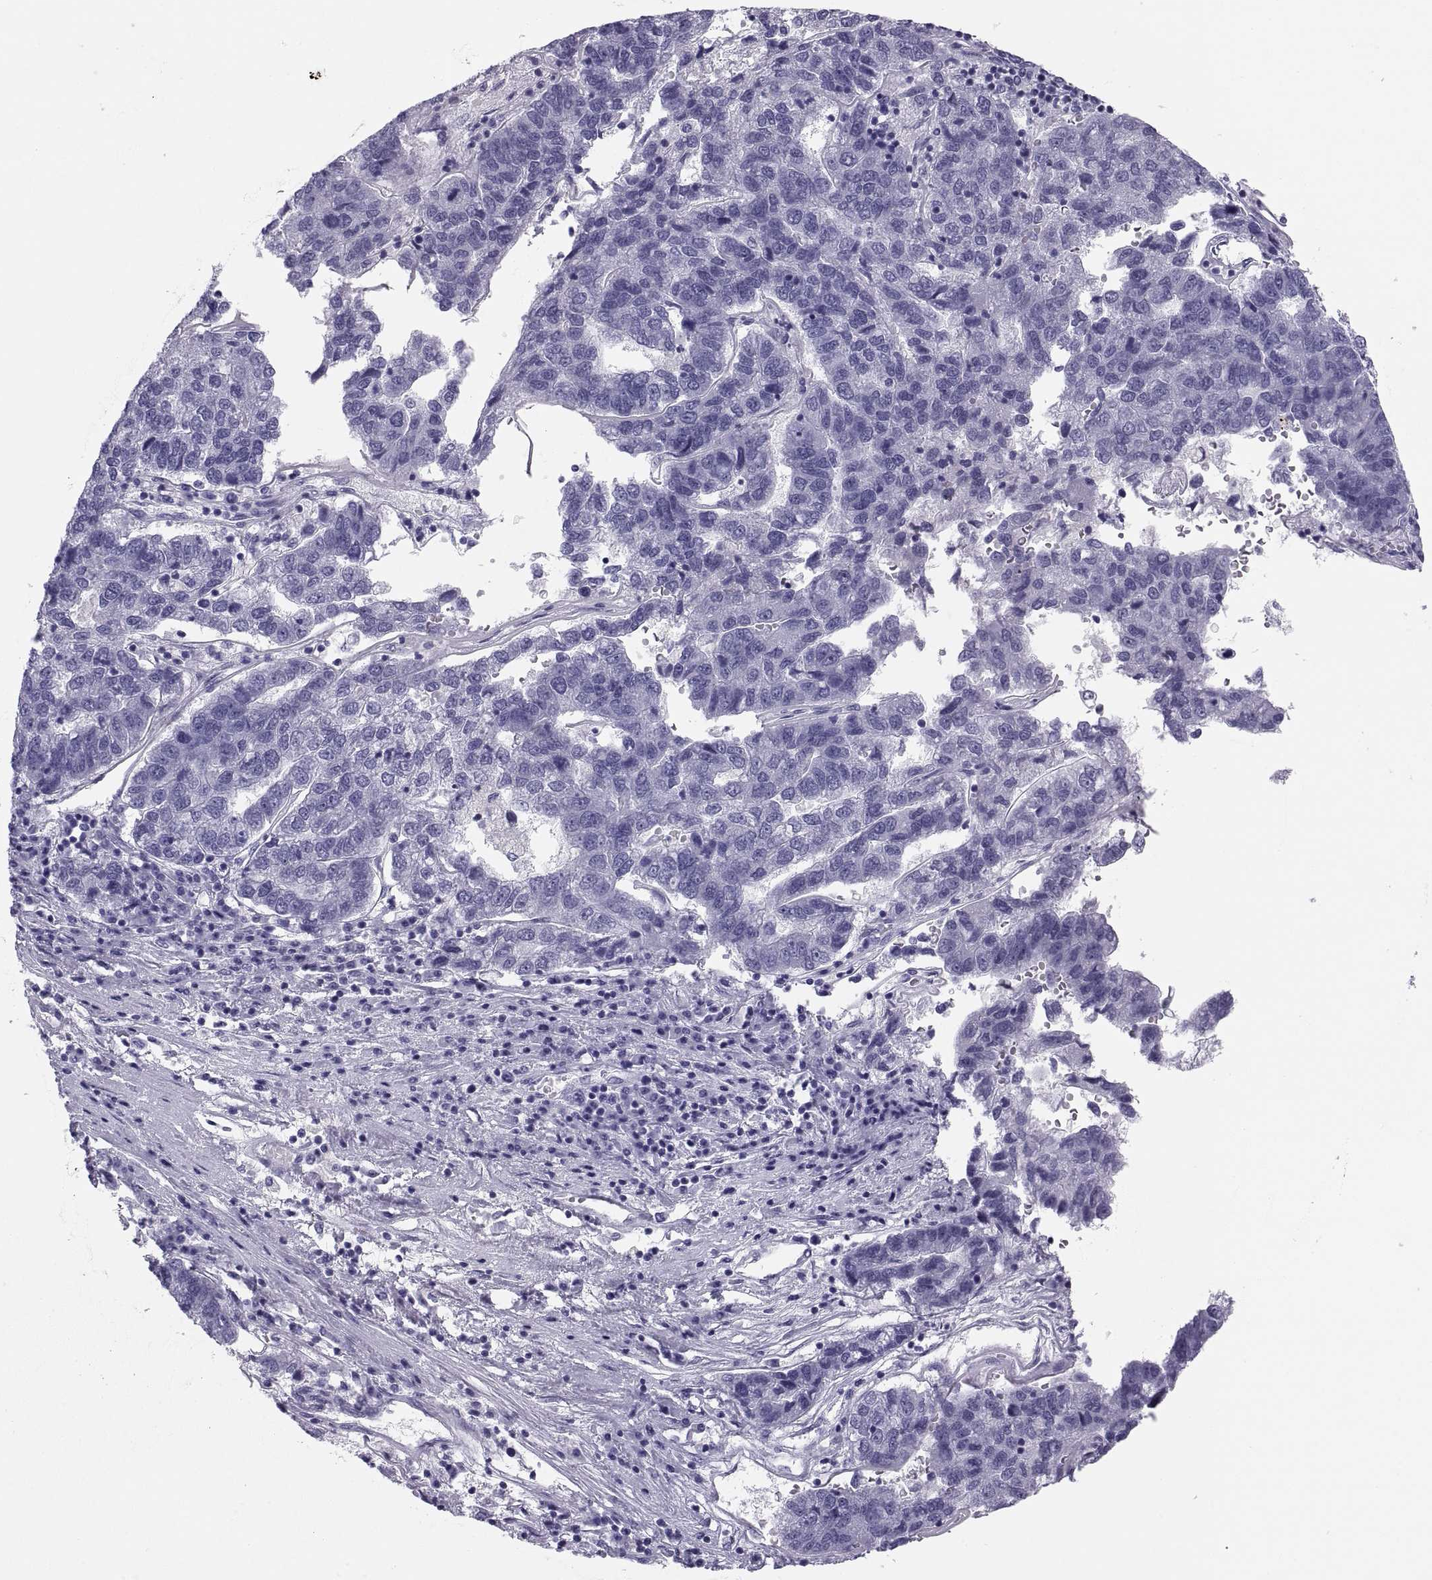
{"staining": {"intensity": "negative", "quantity": "none", "location": "none"}, "tissue": "pancreatic cancer", "cell_type": "Tumor cells", "image_type": "cancer", "snomed": [{"axis": "morphology", "description": "Adenocarcinoma, NOS"}, {"axis": "topography", "description": "Pancreas"}], "caption": "IHC of adenocarcinoma (pancreatic) exhibits no expression in tumor cells. The staining was performed using DAB (3,3'-diaminobenzidine) to visualize the protein expression in brown, while the nuclei were stained in blue with hematoxylin (Magnification: 20x).", "gene": "PAX2", "patient": {"sex": "female", "age": 61}}